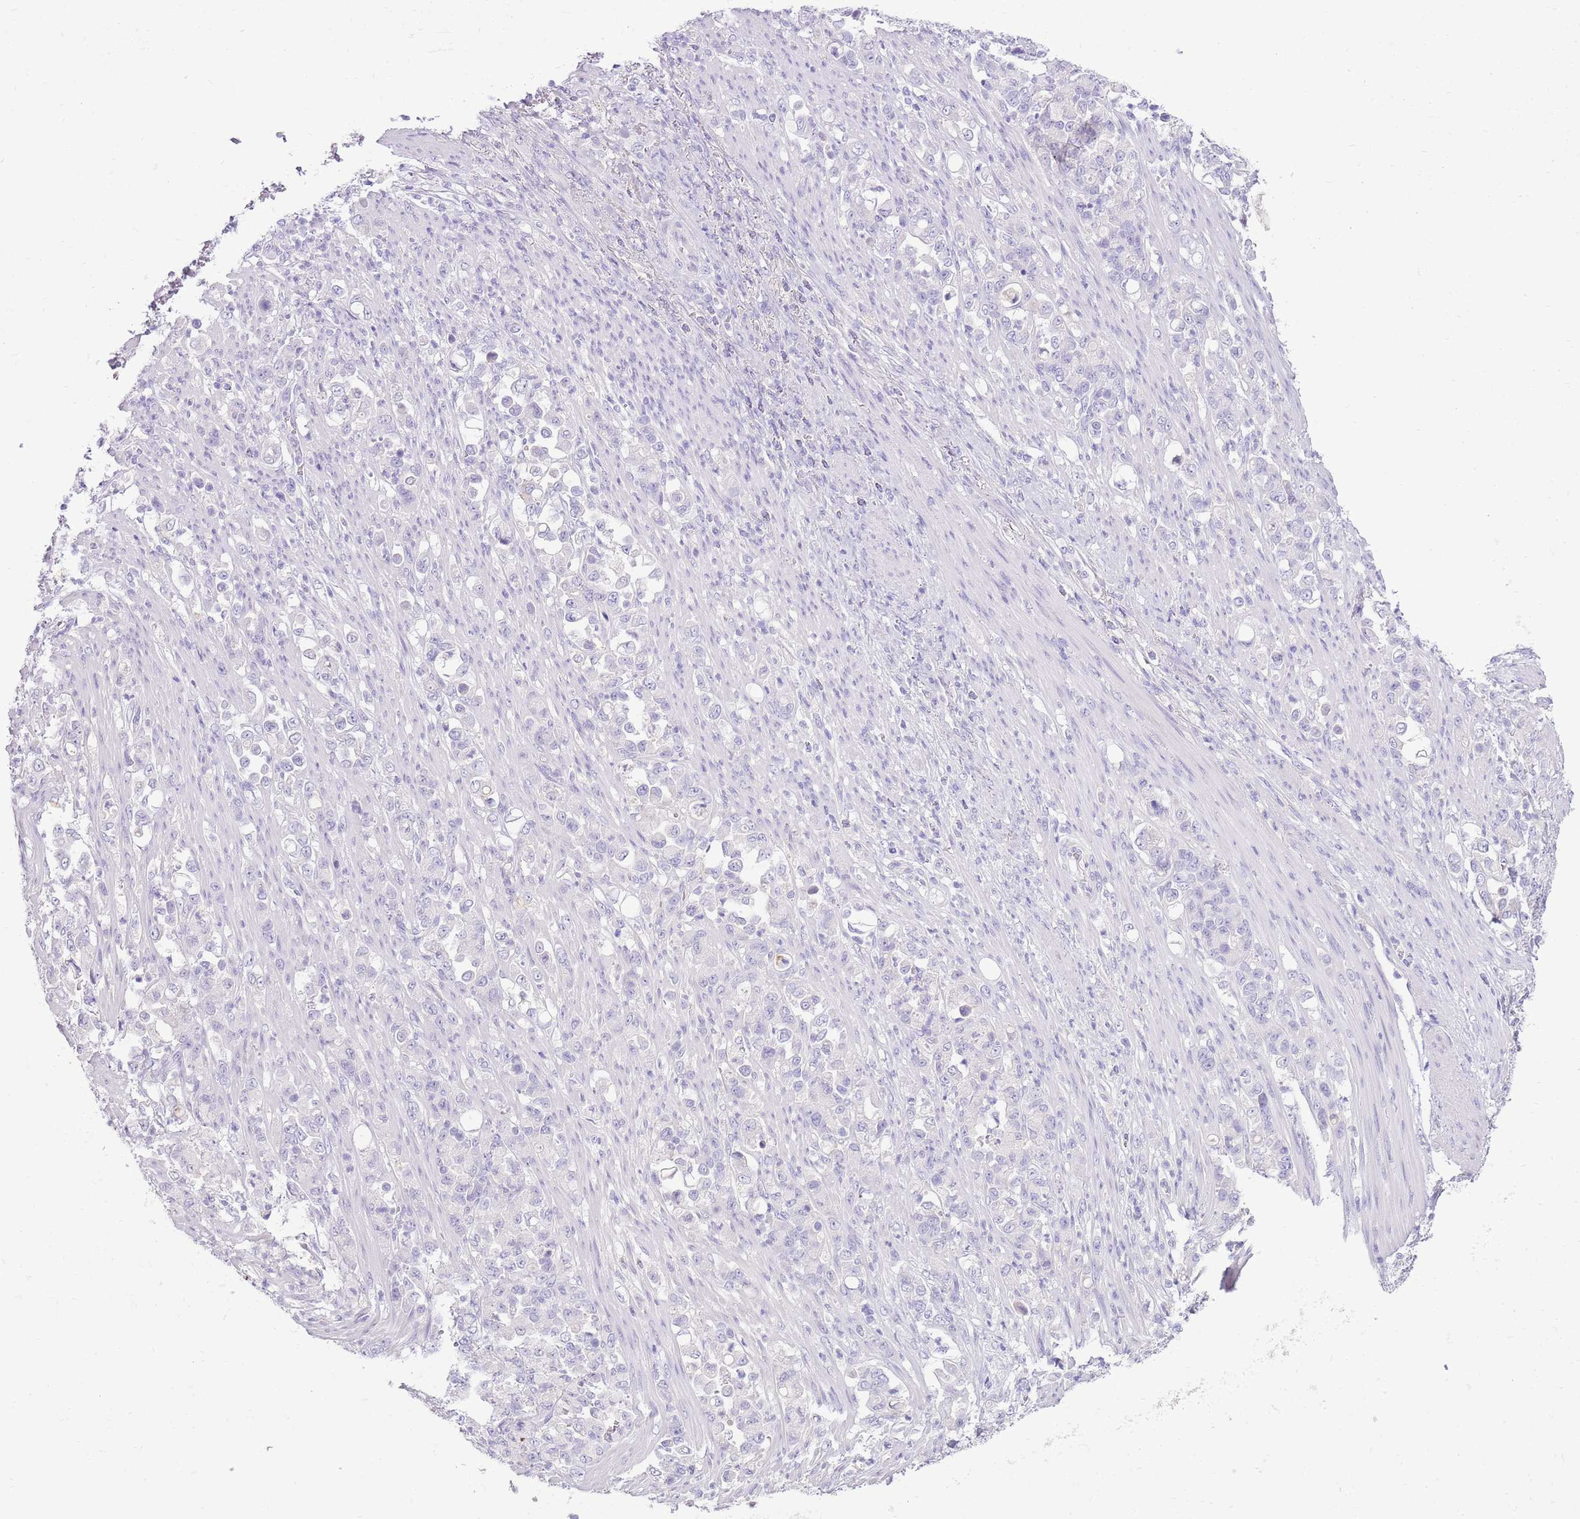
{"staining": {"intensity": "negative", "quantity": "none", "location": "none"}, "tissue": "stomach cancer", "cell_type": "Tumor cells", "image_type": "cancer", "snomed": [{"axis": "morphology", "description": "Normal tissue, NOS"}, {"axis": "morphology", "description": "Adenocarcinoma, NOS"}, {"axis": "topography", "description": "Stomach"}], "caption": "Immunohistochemistry (IHC) of human stomach adenocarcinoma displays no expression in tumor cells. The staining is performed using DAB brown chromogen with nuclei counter-stained in using hematoxylin.", "gene": "TOX2", "patient": {"sex": "female", "age": 79}}